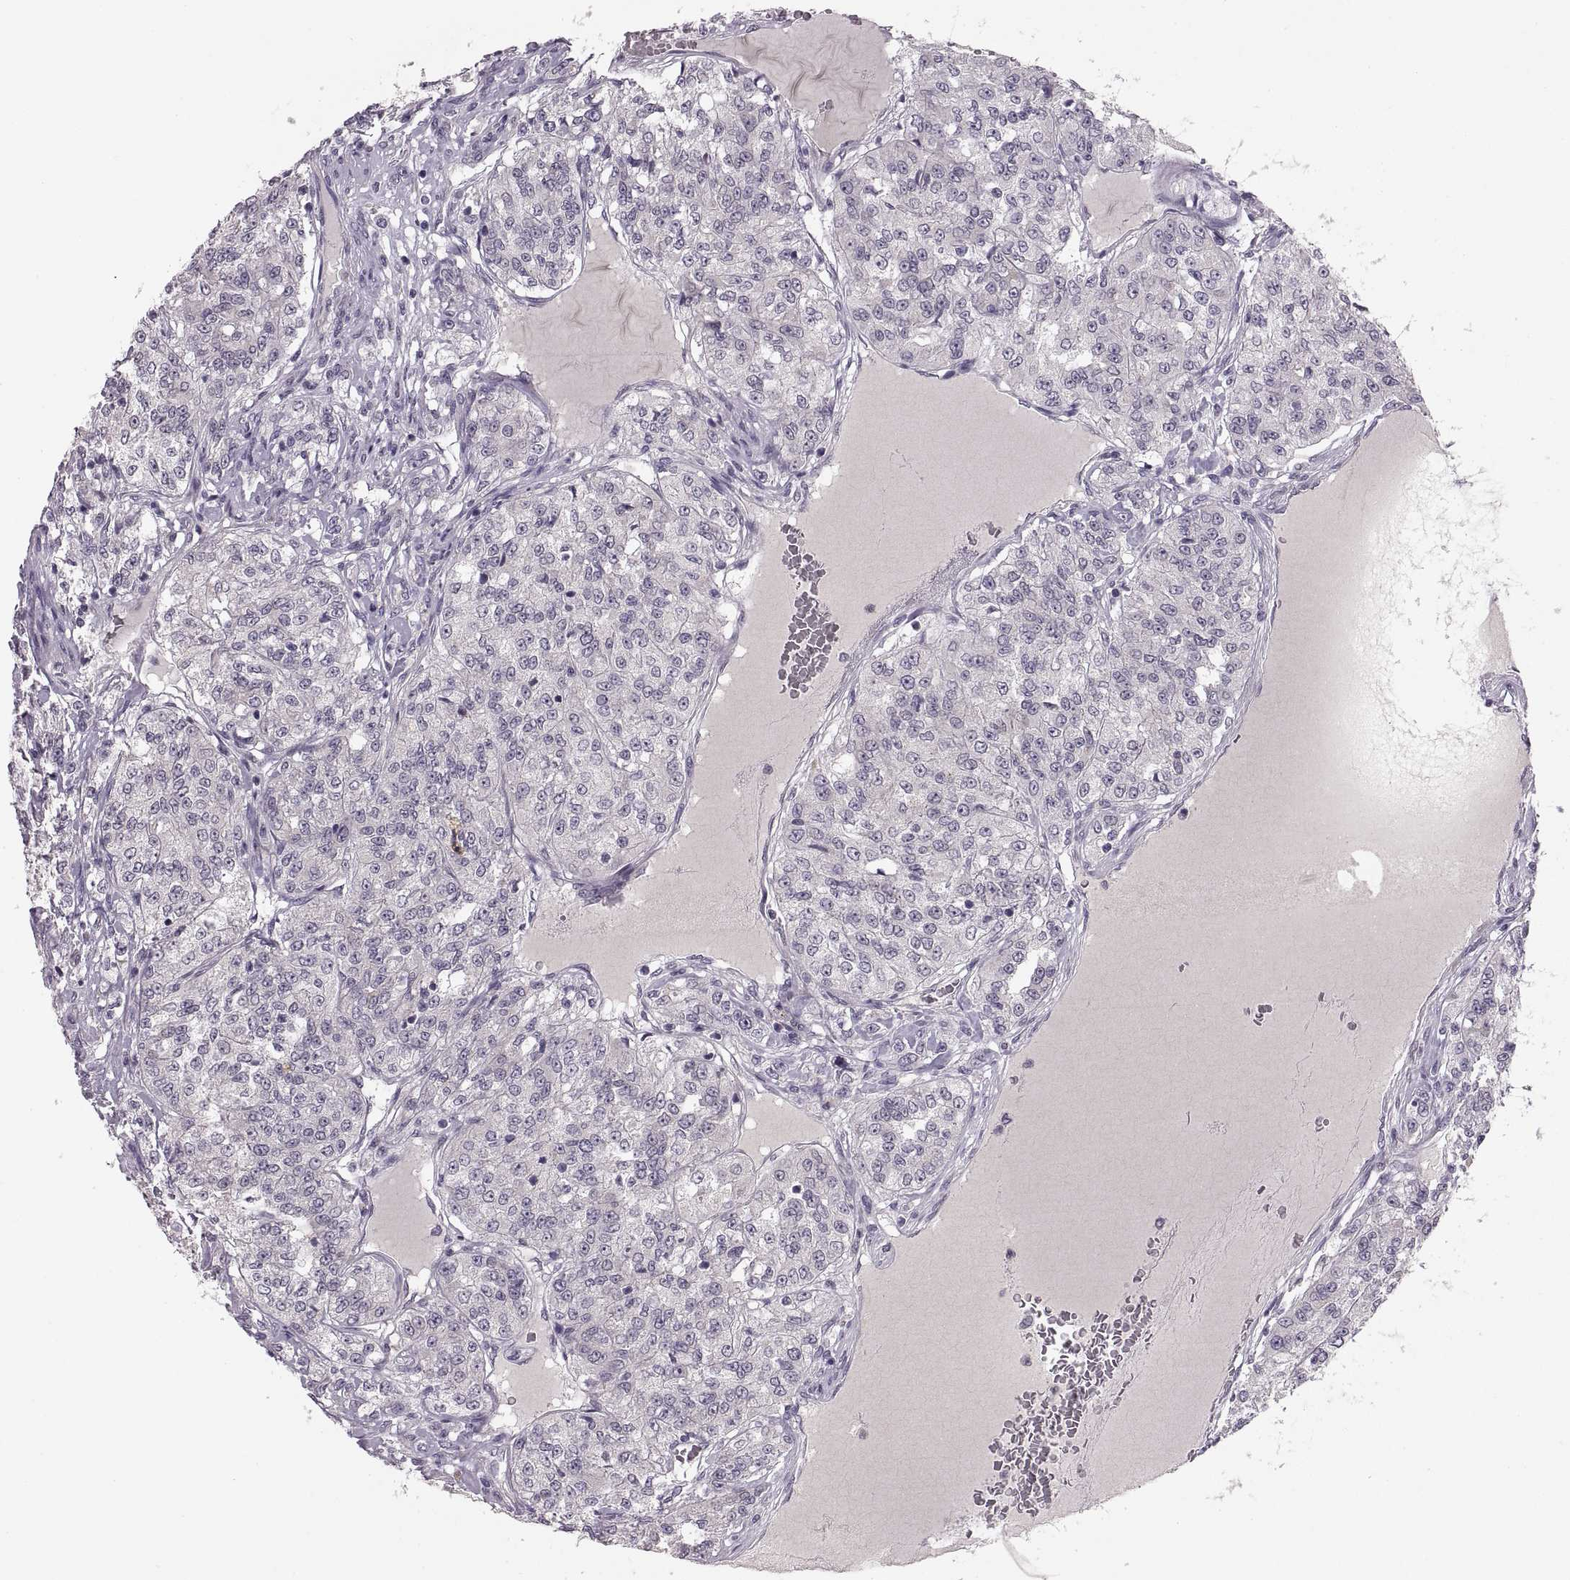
{"staining": {"intensity": "negative", "quantity": "none", "location": "none"}, "tissue": "renal cancer", "cell_type": "Tumor cells", "image_type": "cancer", "snomed": [{"axis": "morphology", "description": "Adenocarcinoma, NOS"}, {"axis": "topography", "description": "Kidney"}], "caption": "An immunohistochemistry histopathology image of renal cancer (adenocarcinoma) is shown. There is no staining in tumor cells of renal cancer (adenocarcinoma).", "gene": "ADH6", "patient": {"sex": "female", "age": 63}}